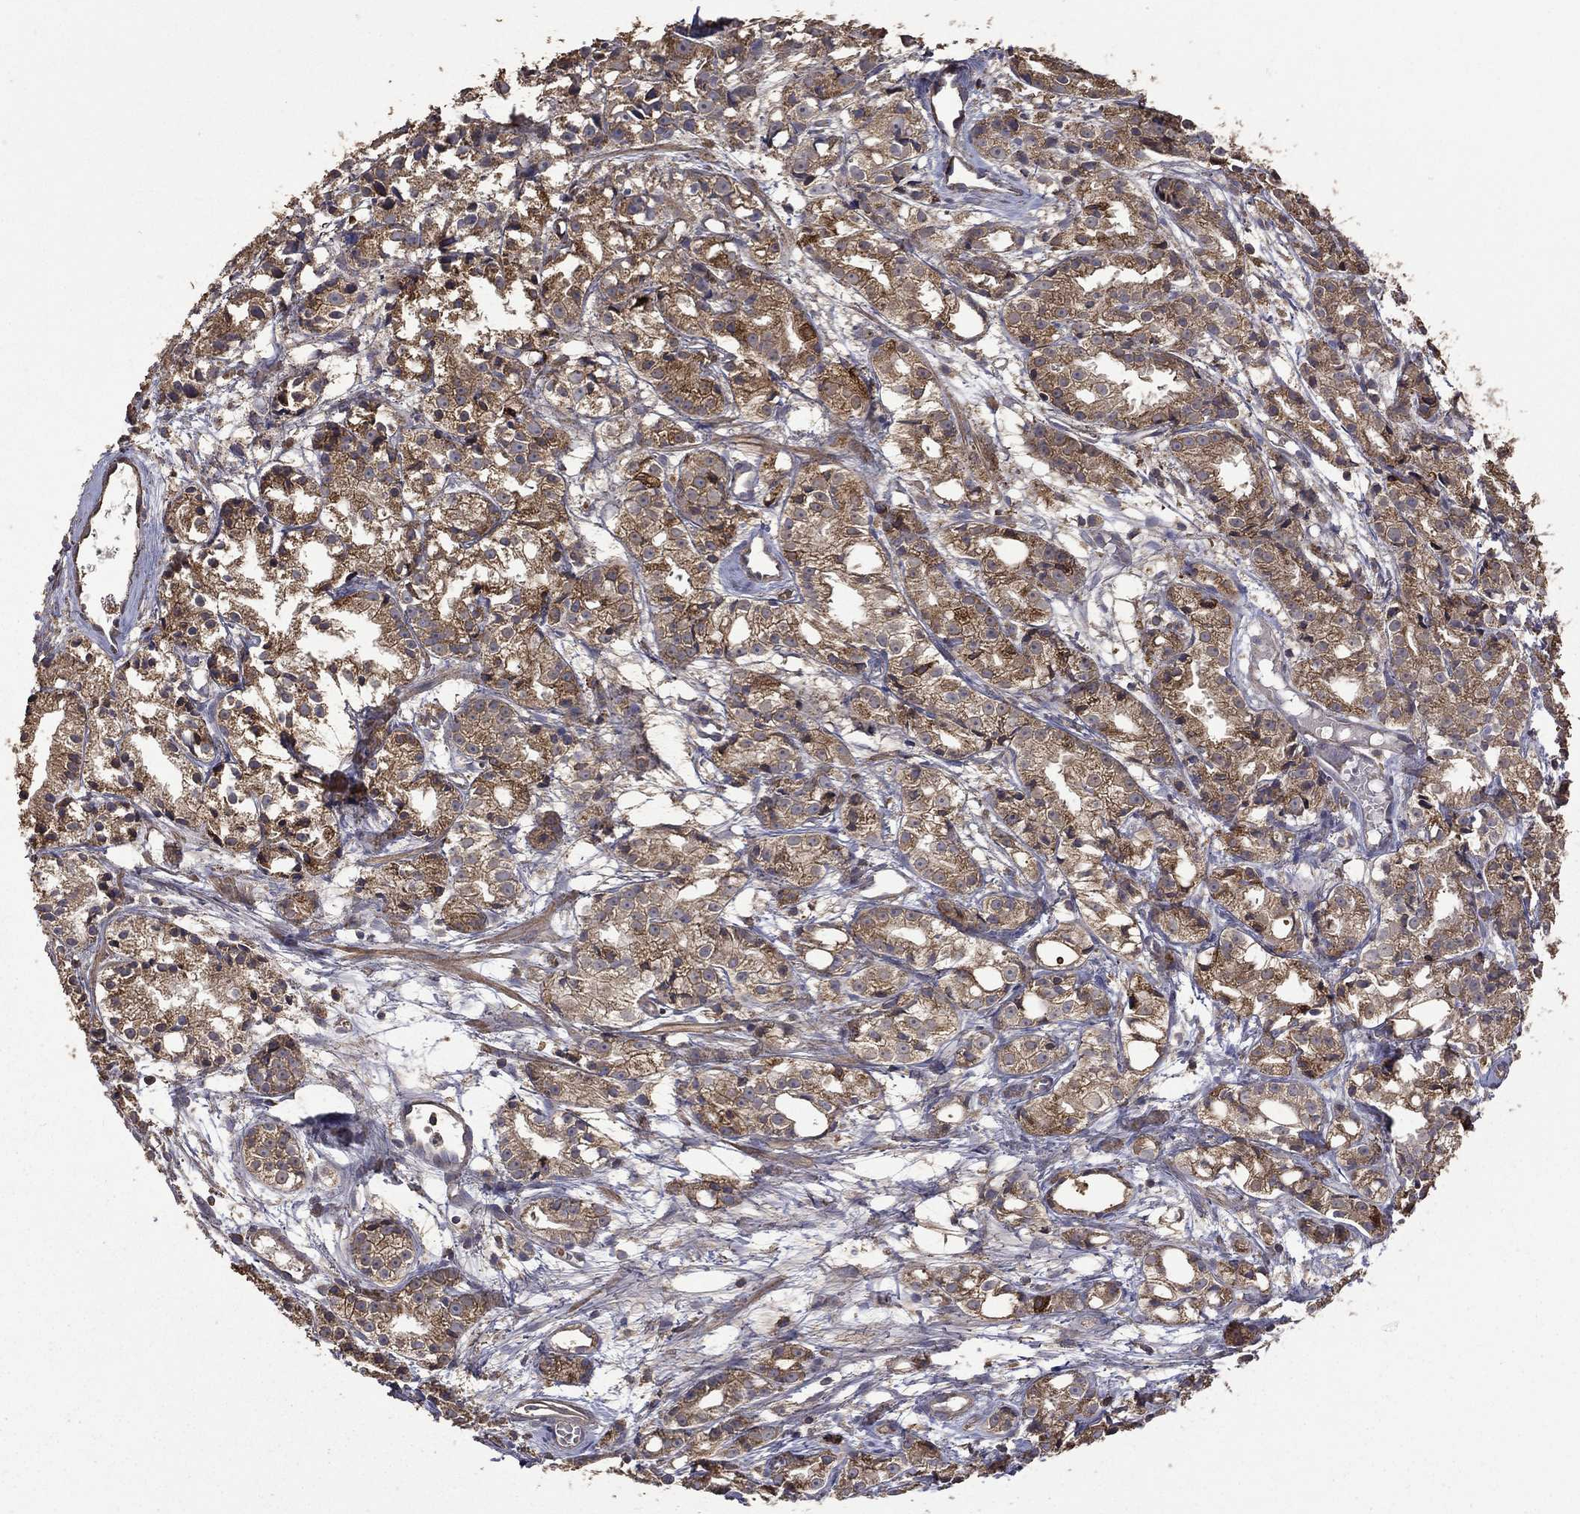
{"staining": {"intensity": "moderate", "quantity": ">75%", "location": "cytoplasmic/membranous"}, "tissue": "prostate cancer", "cell_type": "Tumor cells", "image_type": "cancer", "snomed": [{"axis": "morphology", "description": "Adenocarcinoma, Medium grade"}, {"axis": "topography", "description": "Prostate"}], "caption": "Moderate cytoplasmic/membranous staining for a protein is appreciated in about >75% of tumor cells of prostate medium-grade adenocarcinoma using immunohistochemistry.", "gene": "METTL27", "patient": {"sex": "male", "age": 74}}